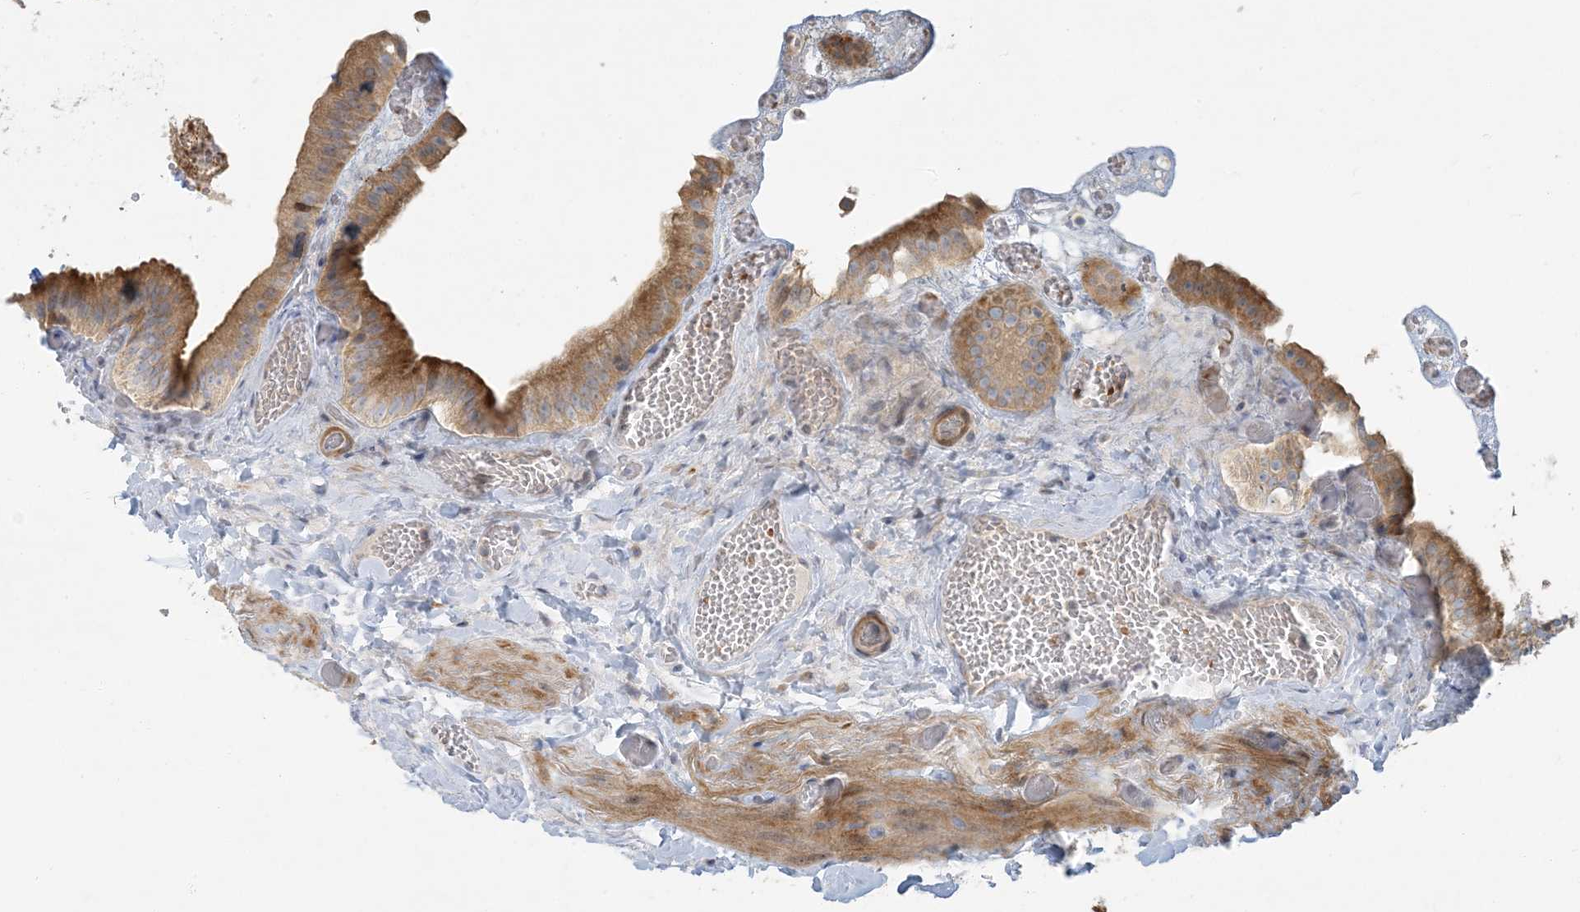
{"staining": {"intensity": "moderate", "quantity": ">75%", "location": "cytoplasmic/membranous"}, "tissue": "gallbladder", "cell_type": "Glandular cells", "image_type": "normal", "snomed": [{"axis": "morphology", "description": "Normal tissue, NOS"}, {"axis": "topography", "description": "Gallbladder"}], "caption": "Protein analysis of benign gallbladder shows moderate cytoplasmic/membranous staining in about >75% of glandular cells.", "gene": "LTN1", "patient": {"sex": "female", "age": 64}}